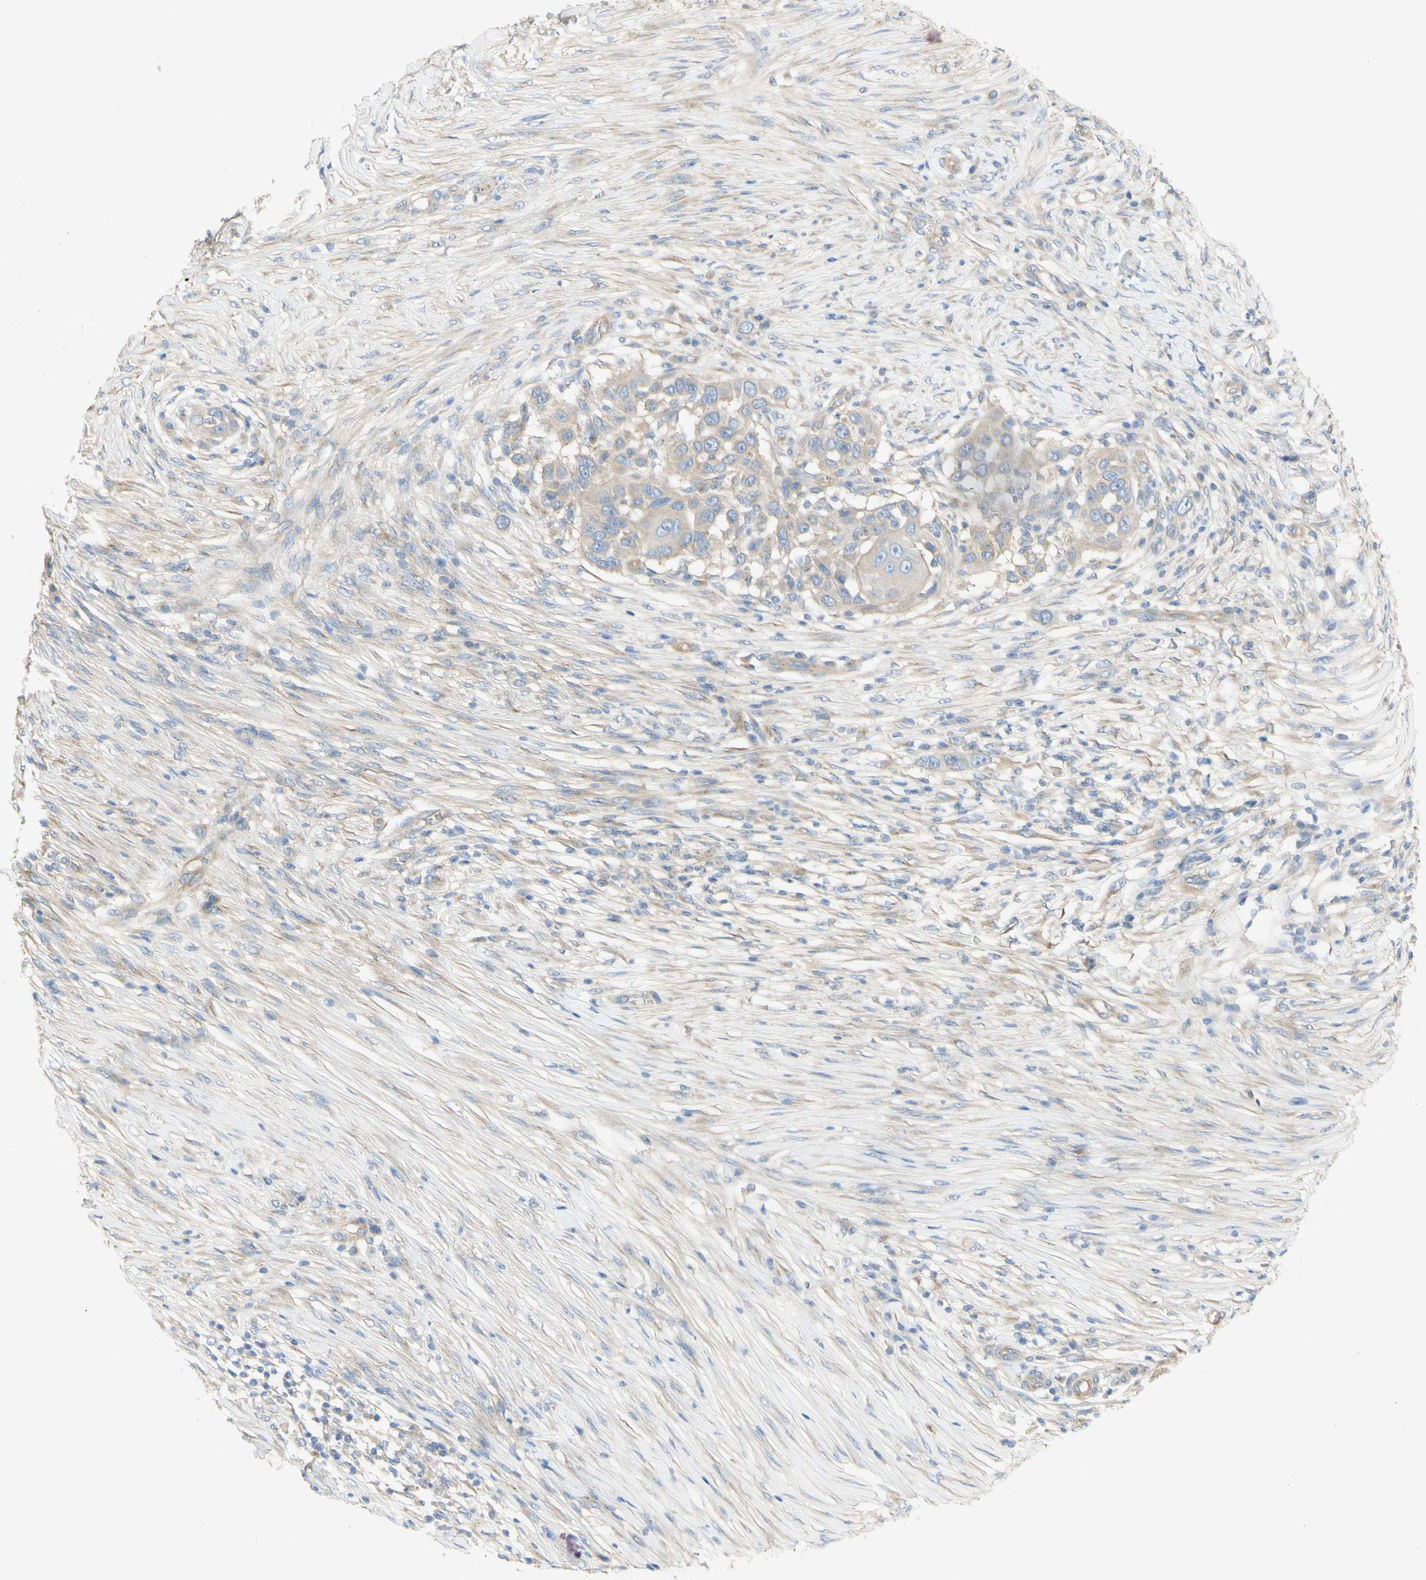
{"staining": {"intensity": "weak", "quantity": "25%-75%", "location": "cytoplasmic/membranous"}, "tissue": "skin cancer", "cell_type": "Tumor cells", "image_type": "cancer", "snomed": [{"axis": "morphology", "description": "Squamous cell carcinoma, NOS"}, {"axis": "topography", "description": "Skin"}], "caption": "This is an image of immunohistochemistry staining of skin squamous cell carcinoma, which shows weak expression in the cytoplasmic/membranous of tumor cells.", "gene": "DYNC1H1", "patient": {"sex": "female", "age": 44}}